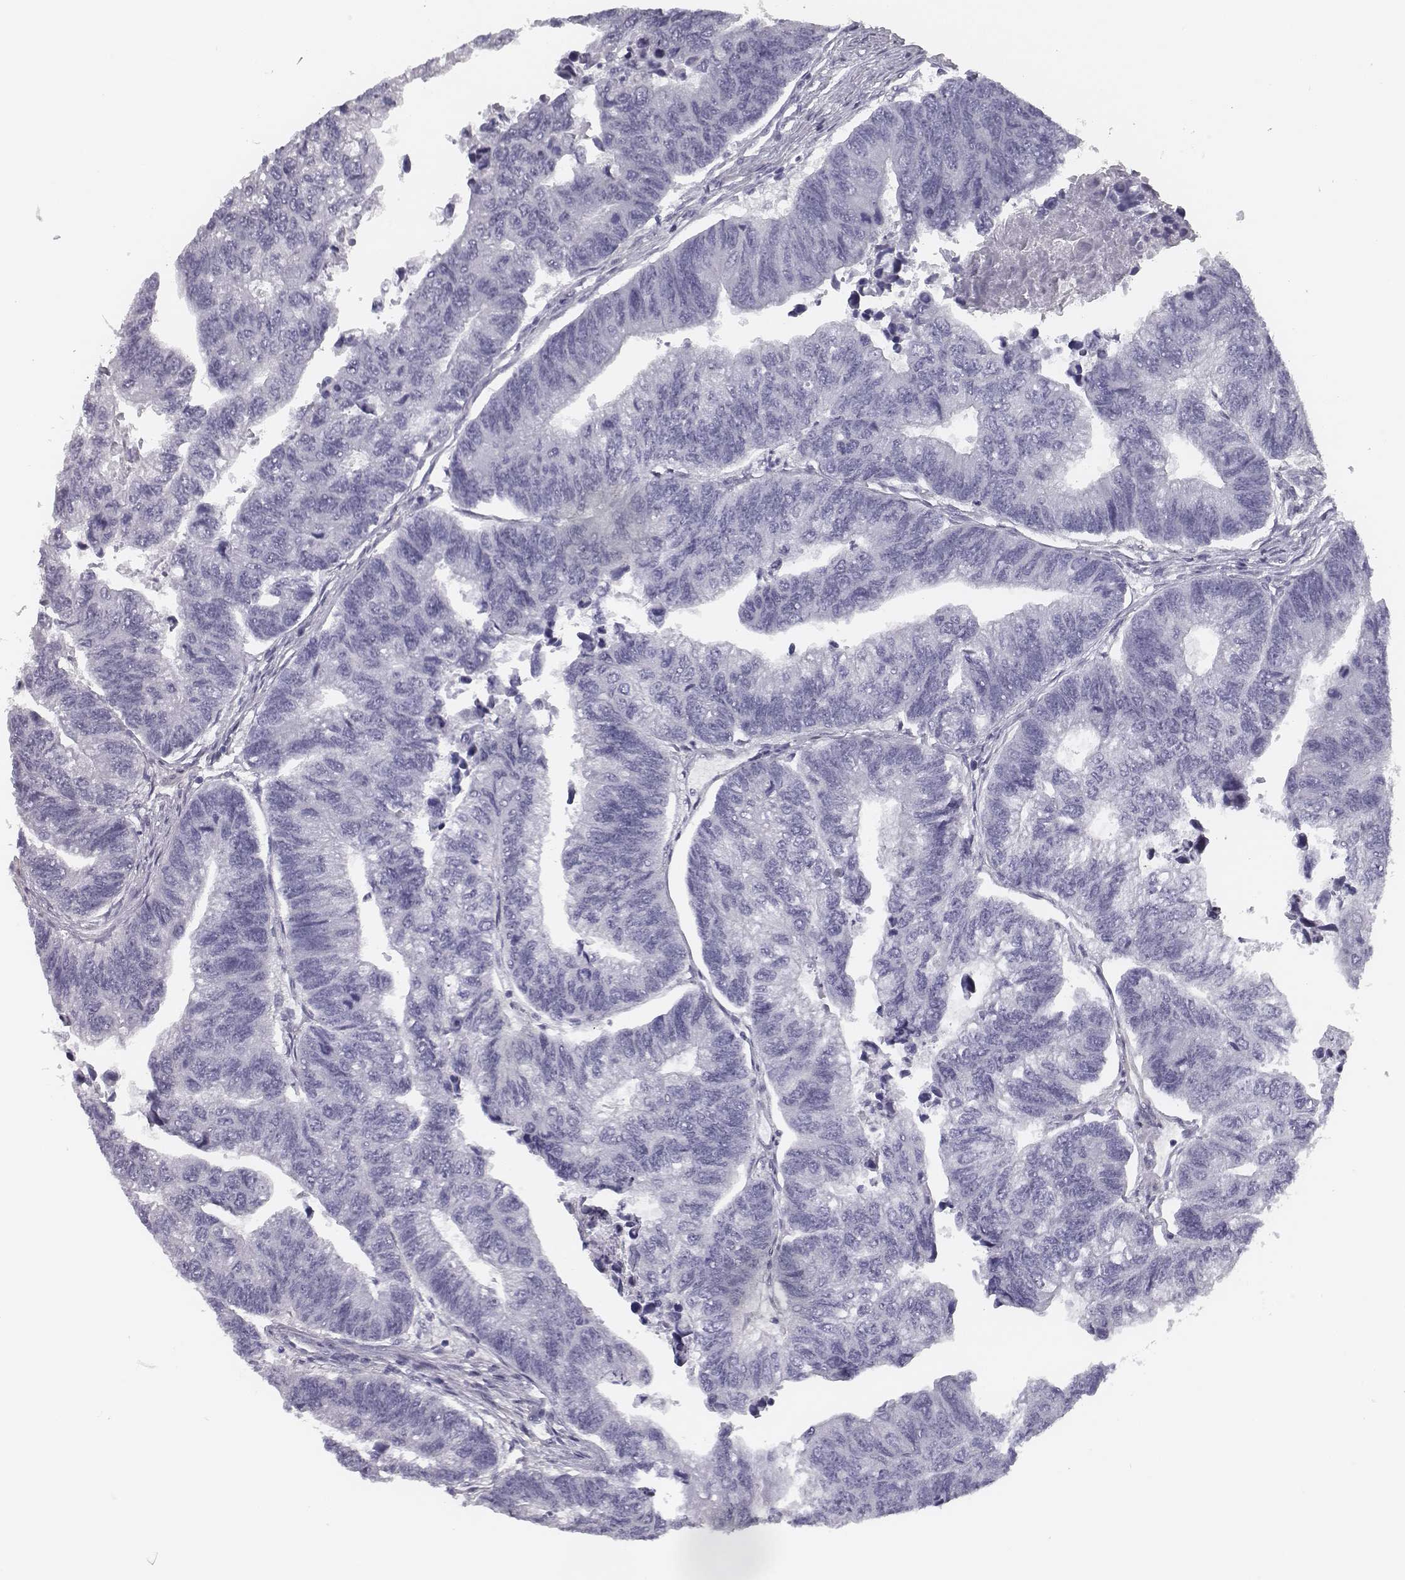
{"staining": {"intensity": "negative", "quantity": "none", "location": "none"}, "tissue": "colorectal cancer", "cell_type": "Tumor cells", "image_type": "cancer", "snomed": [{"axis": "morphology", "description": "Adenocarcinoma, NOS"}, {"axis": "topography", "description": "Colon"}], "caption": "IHC of colorectal cancer shows no positivity in tumor cells.", "gene": "ISYNA1", "patient": {"sex": "female", "age": 65}}